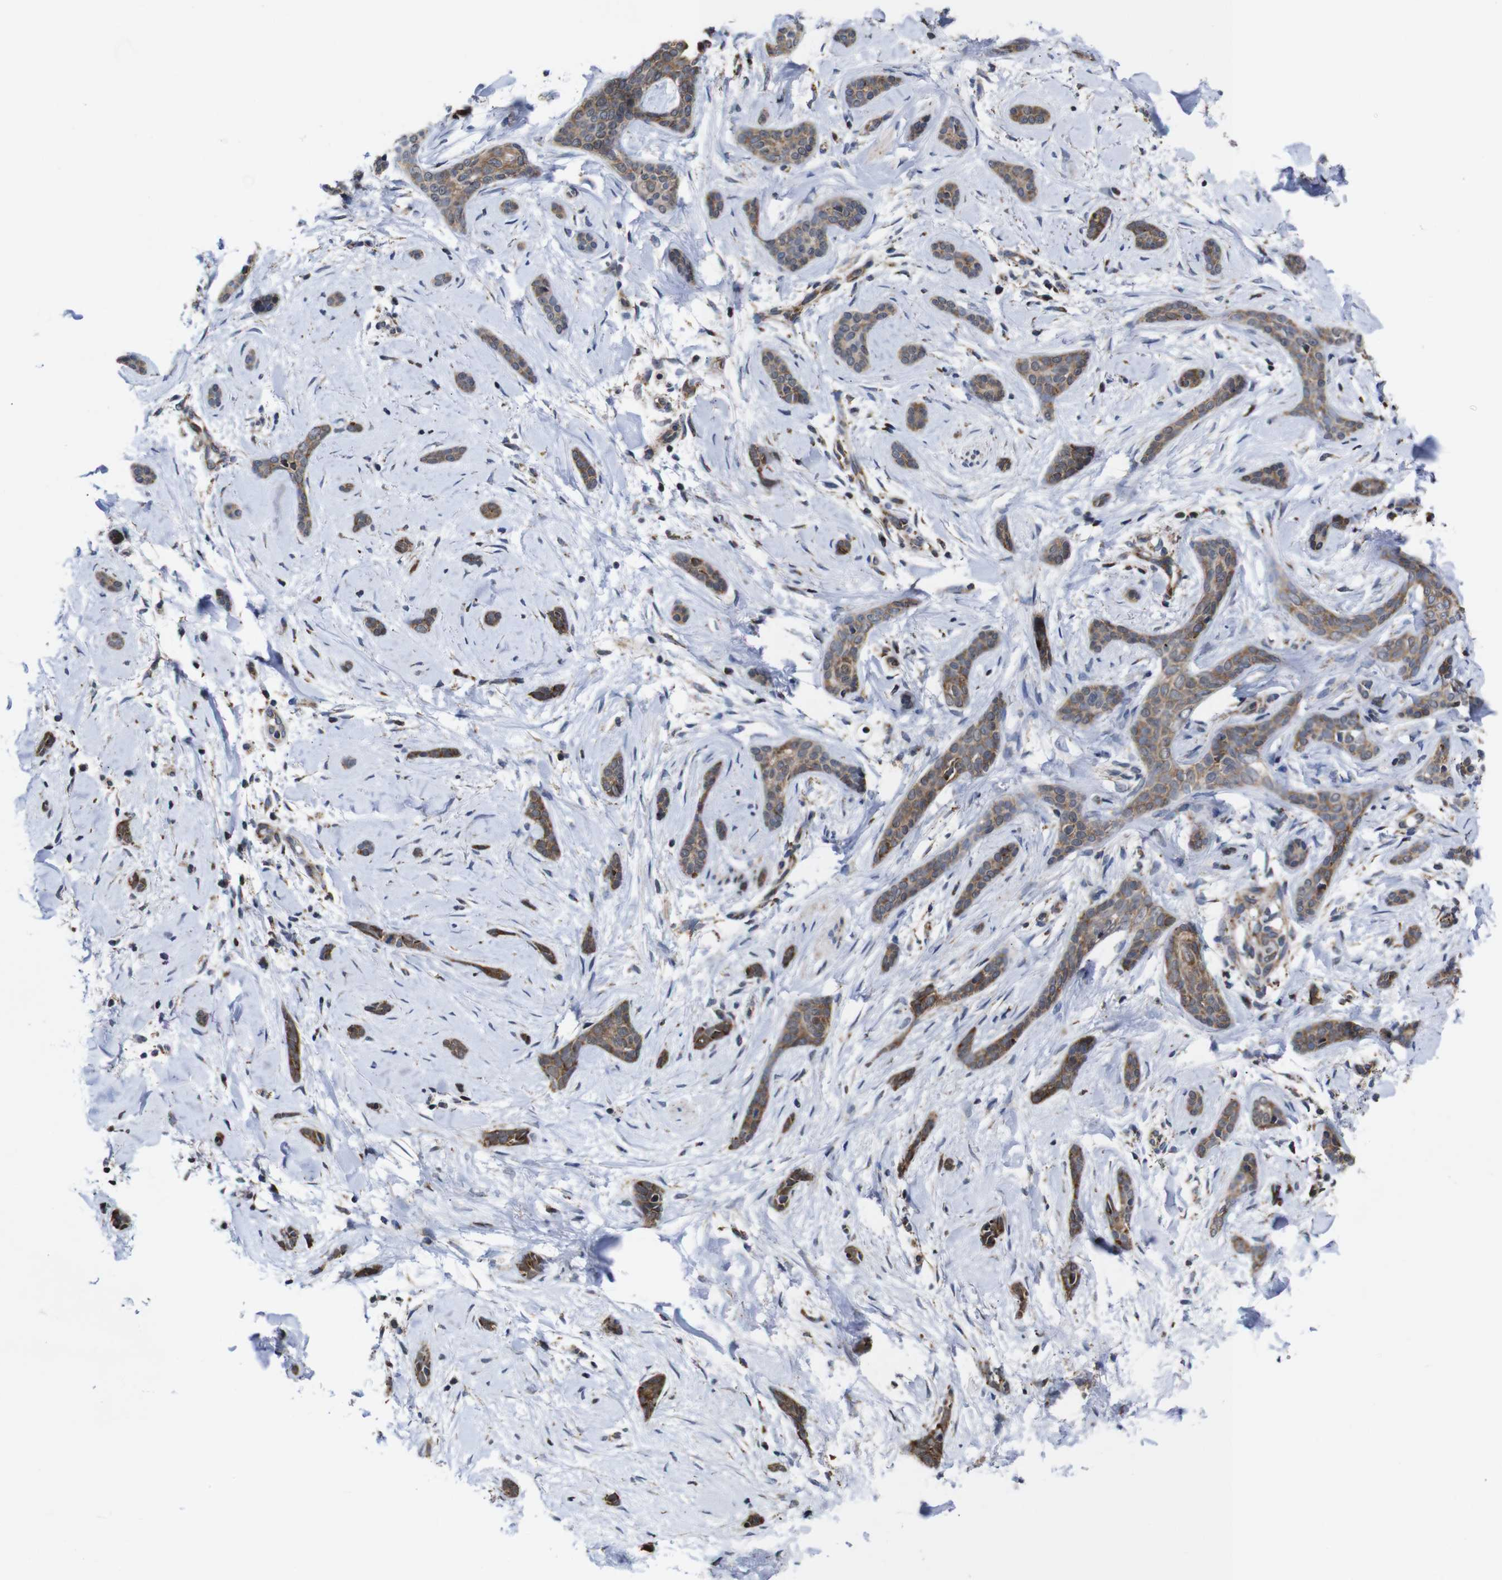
{"staining": {"intensity": "moderate", "quantity": ">75%", "location": "cytoplasmic/membranous"}, "tissue": "skin cancer", "cell_type": "Tumor cells", "image_type": "cancer", "snomed": [{"axis": "morphology", "description": "Basal cell carcinoma"}, {"axis": "morphology", "description": "Adnexal tumor, benign"}, {"axis": "topography", "description": "Skin"}], "caption": "Immunohistochemical staining of skin benign adnexal tumor shows moderate cytoplasmic/membranous protein positivity in approximately >75% of tumor cells.", "gene": "C17orf80", "patient": {"sex": "female", "age": 42}}